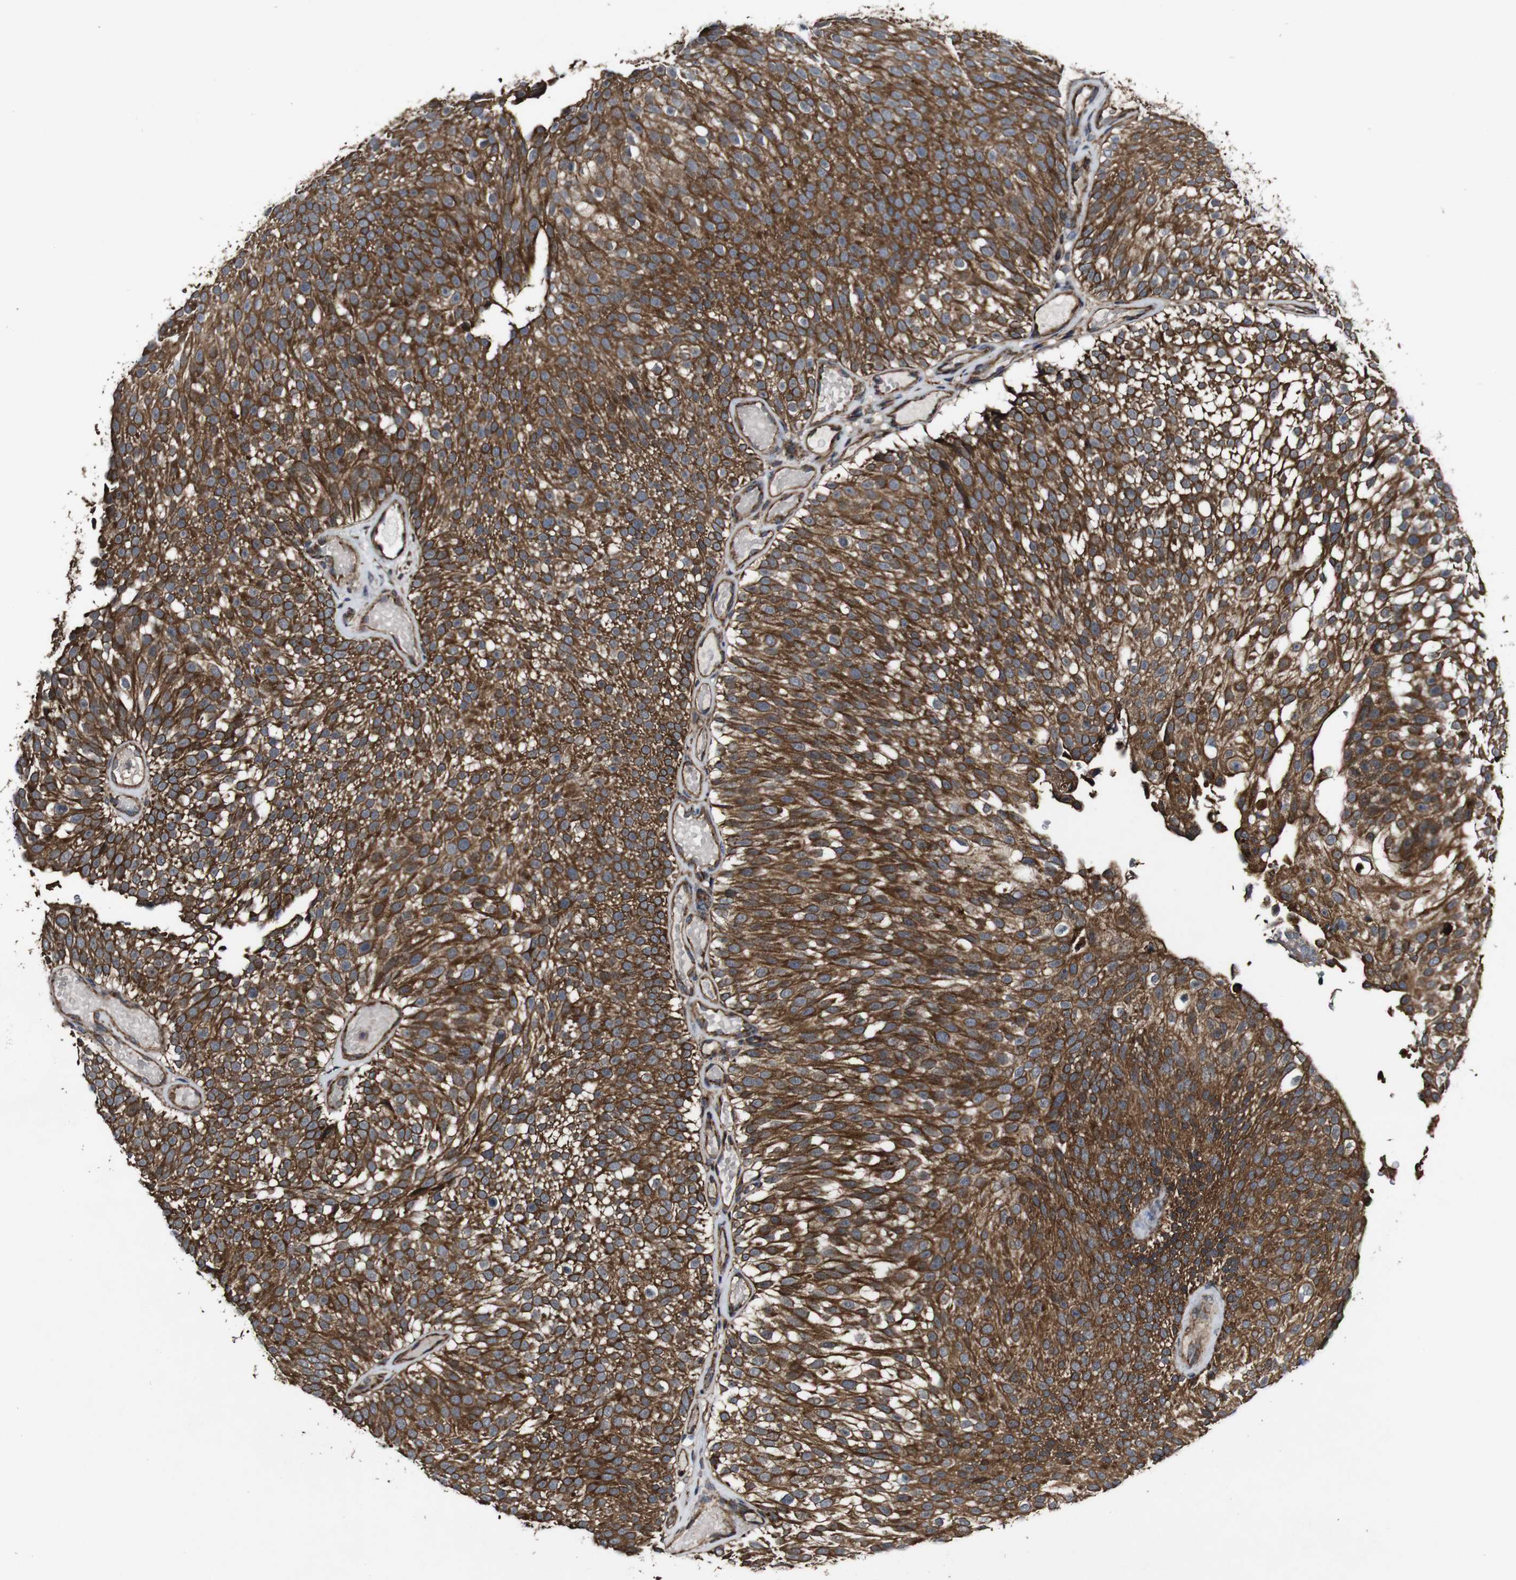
{"staining": {"intensity": "strong", "quantity": ">75%", "location": "cytoplasmic/membranous"}, "tissue": "urothelial cancer", "cell_type": "Tumor cells", "image_type": "cancer", "snomed": [{"axis": "morphology", "description": "Urothelial carcinoma, Low grade"}, {"axis": "topography", "description": "Urinary bladder"}], "caption": "Approximately >75% of tumor cells in human urothelial cancer reveal strong cytoplasmic/membranous protein expression as visualized by brown immunohistochemical staining.", "gene": "BTN3A3", "patient": {"sex": "male", "age": 78}}